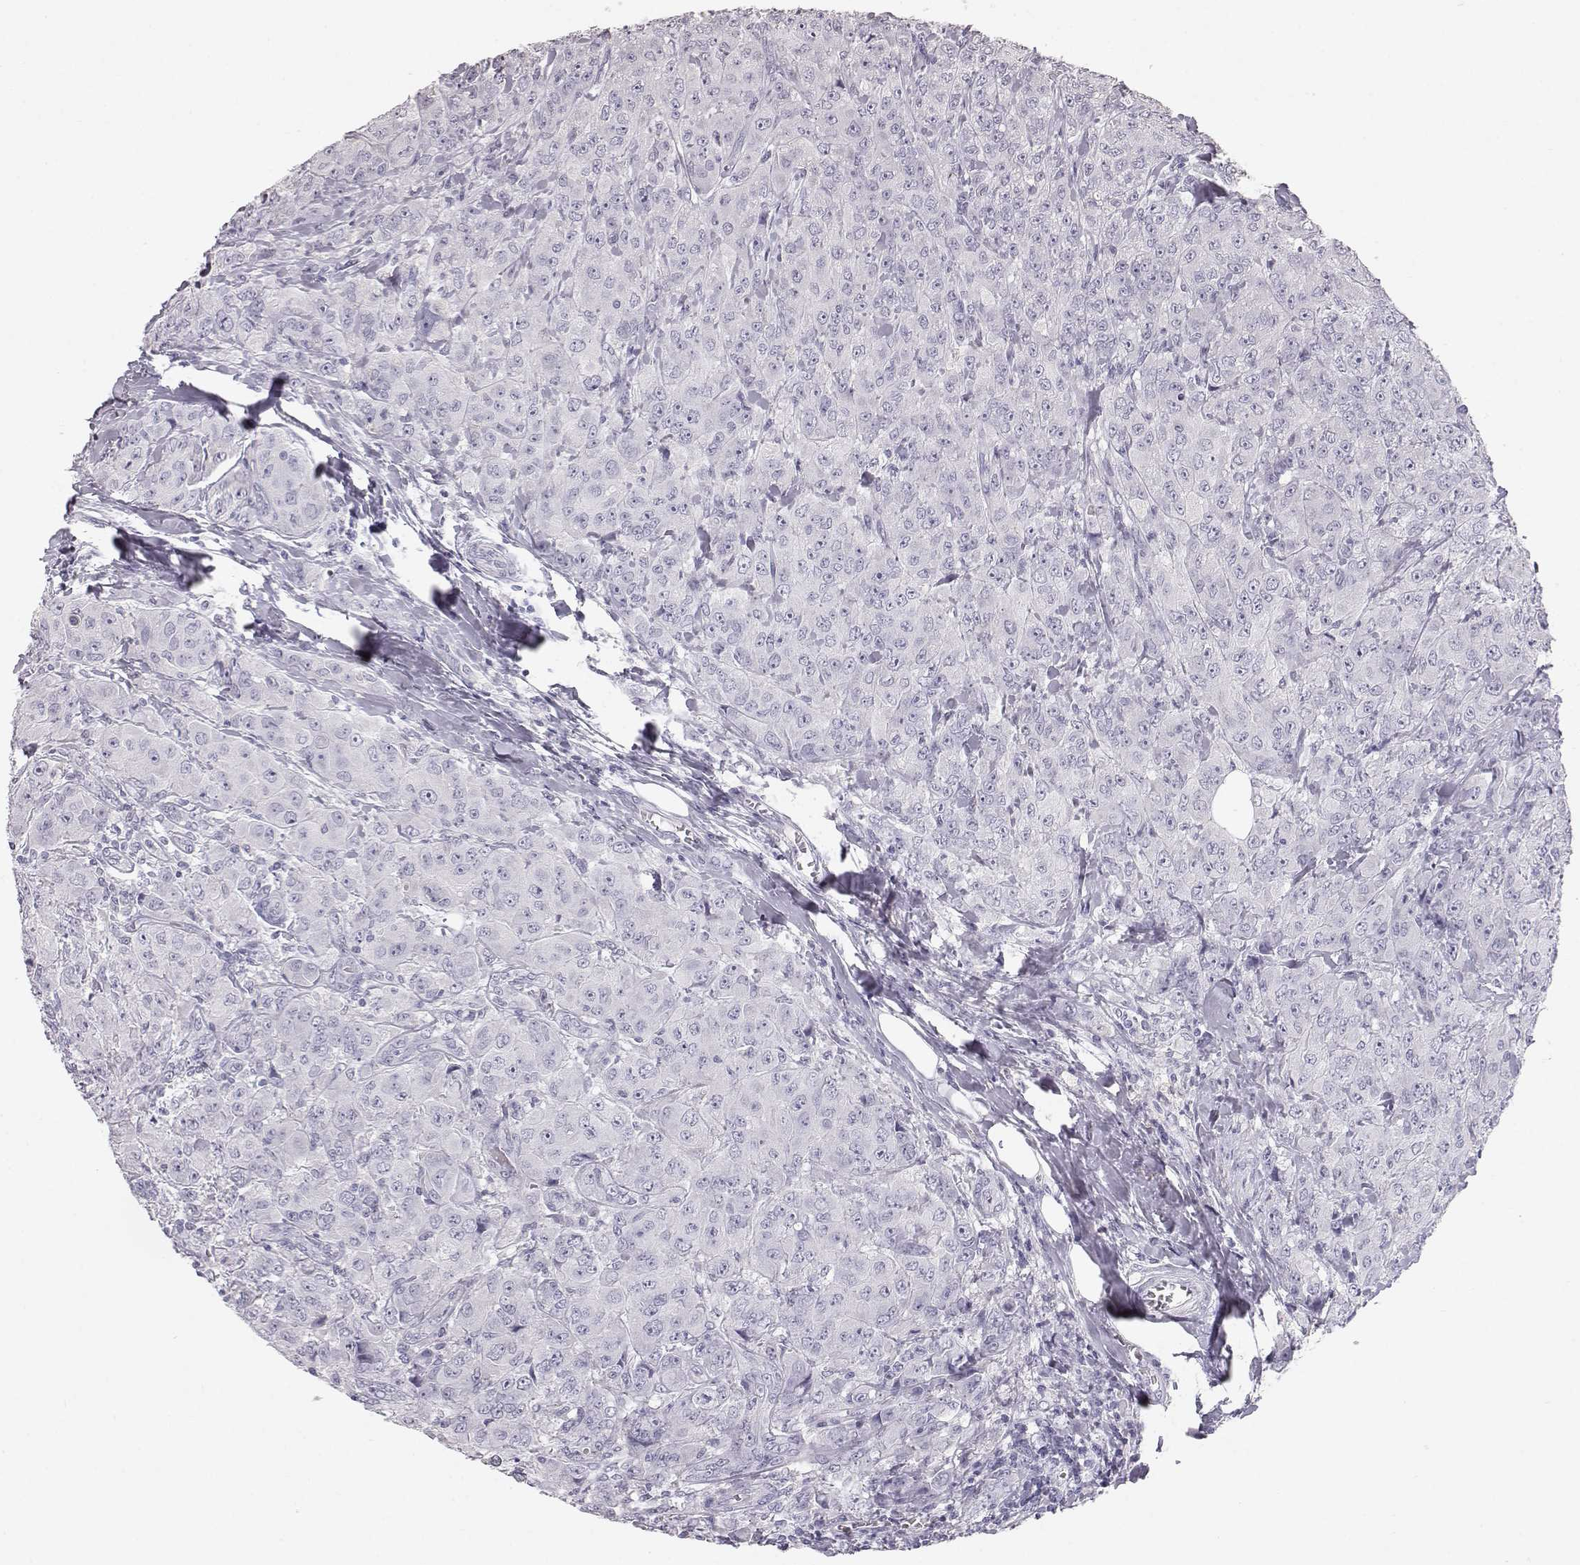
{"staining": {"intensity": "negative", "quantity": "none", "location": "none"}, "tissue": "breast cancer", "cell_type": "Tumor cells", "image_type": "cancer", "snomed": [{"axis": "morphology", "description": "Duct carcinoma"}, {"axis": "topography", "description": "Breast"}], "caption": "Human infiltrating ductal carcinoma (breast) stained for a protein using immunohistochemistry (IHC) demonstrates no positivity in tumor cells.", "gene": "KRT33A", "patient": {"sex": "female", "age": 43}}